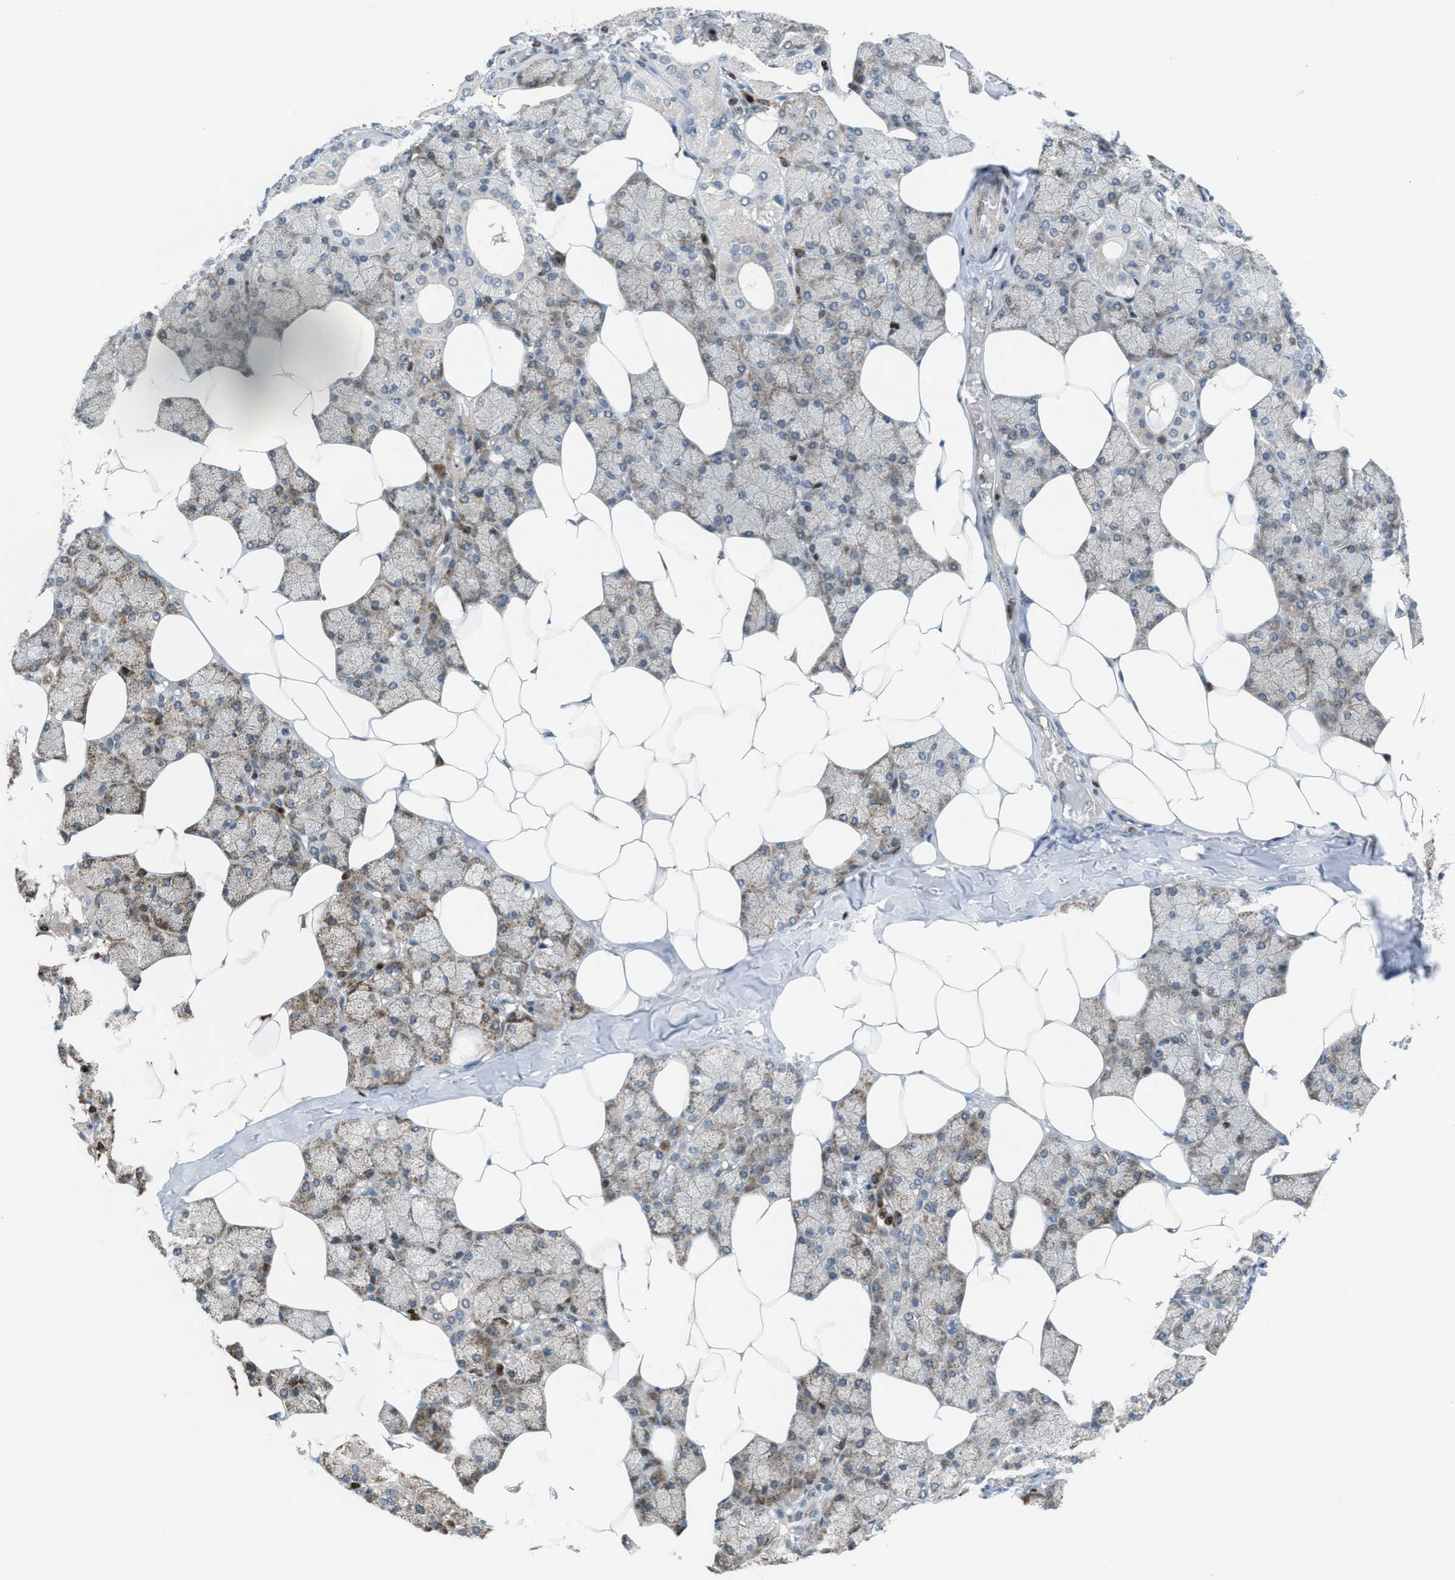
{"staining": {"intensity": "weak", "quantity": "25%-75%", "location": "cytoplasmic/membranous"}, "tissue": "salivary gland", "cell_type": "Glandular cells", "image_type": "normal", "snomed": [{"axis": "morphology", "description": "Normal tissue, NOS"}, {"axis": "topography", "description": "Salivary gland"}], "caption": "Immunohistochemistry staining of normal salivary gland, which reveals low levels of weak cytoplasmic/membranous staining in about 25%-75% of glandular cells indicating weak cytoplasmic/membranous protein expression. The staining was performed using DAB (brown) for protein detection and nuclei were counterstained in hematoxylin (blue).", "gene": "ZNF276", "patient": {"sex": "male", "age": 62}}